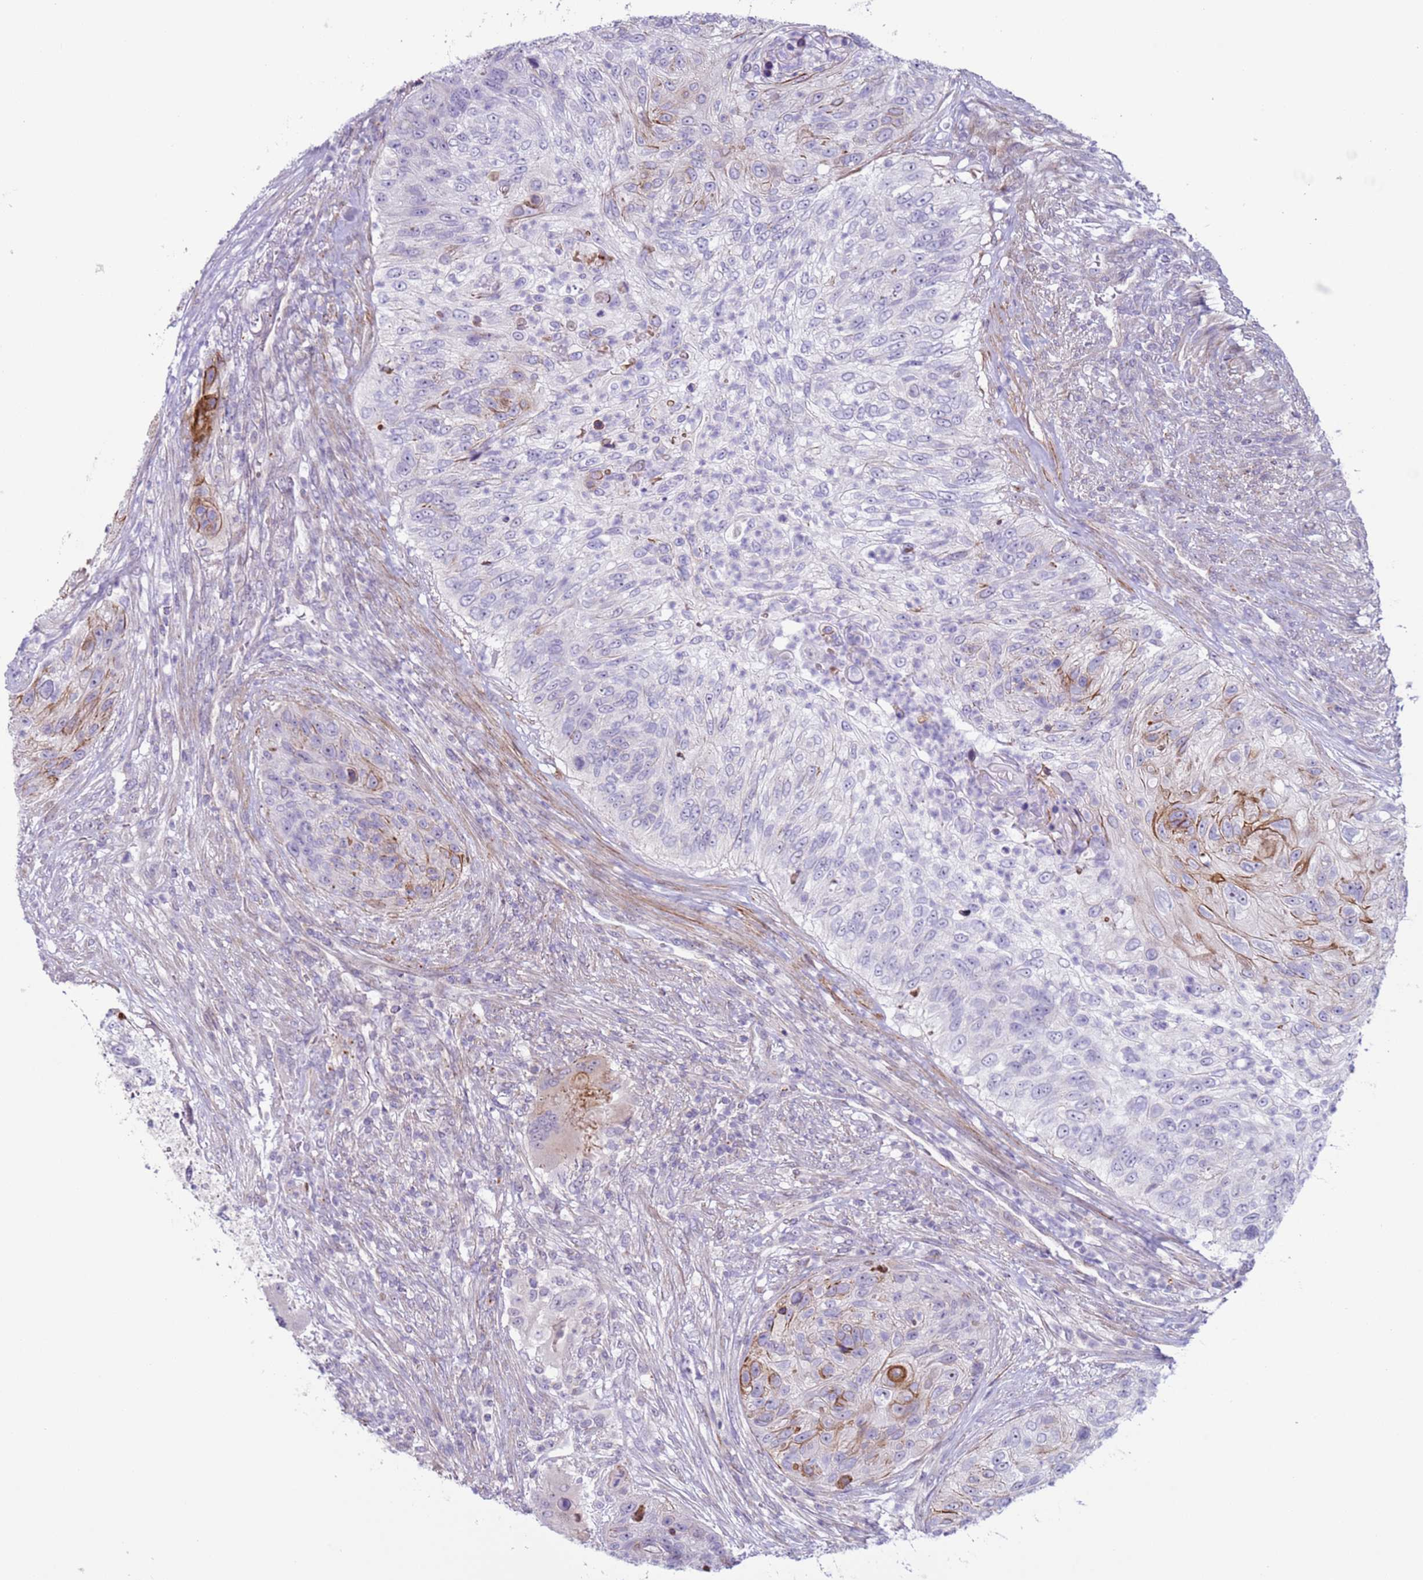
{"staining": {"intensity": "negative", "quantity": "none", "location": "none"}, "tissue": "urothelial cancer", "cell_type": "Tumor cells", "image_type": "cancer", "snomed": [{"axis": "morphology", "description": "Urothelial carcinoma, High grade"}, {"axis": "topography", "description": "Urinary bladder"}], "caption": "Image shows no significant protein staining in tumor cells of urothelial cancer.", "gene": "HEATR1", "patient": {"sex": "female", "age": 60}}